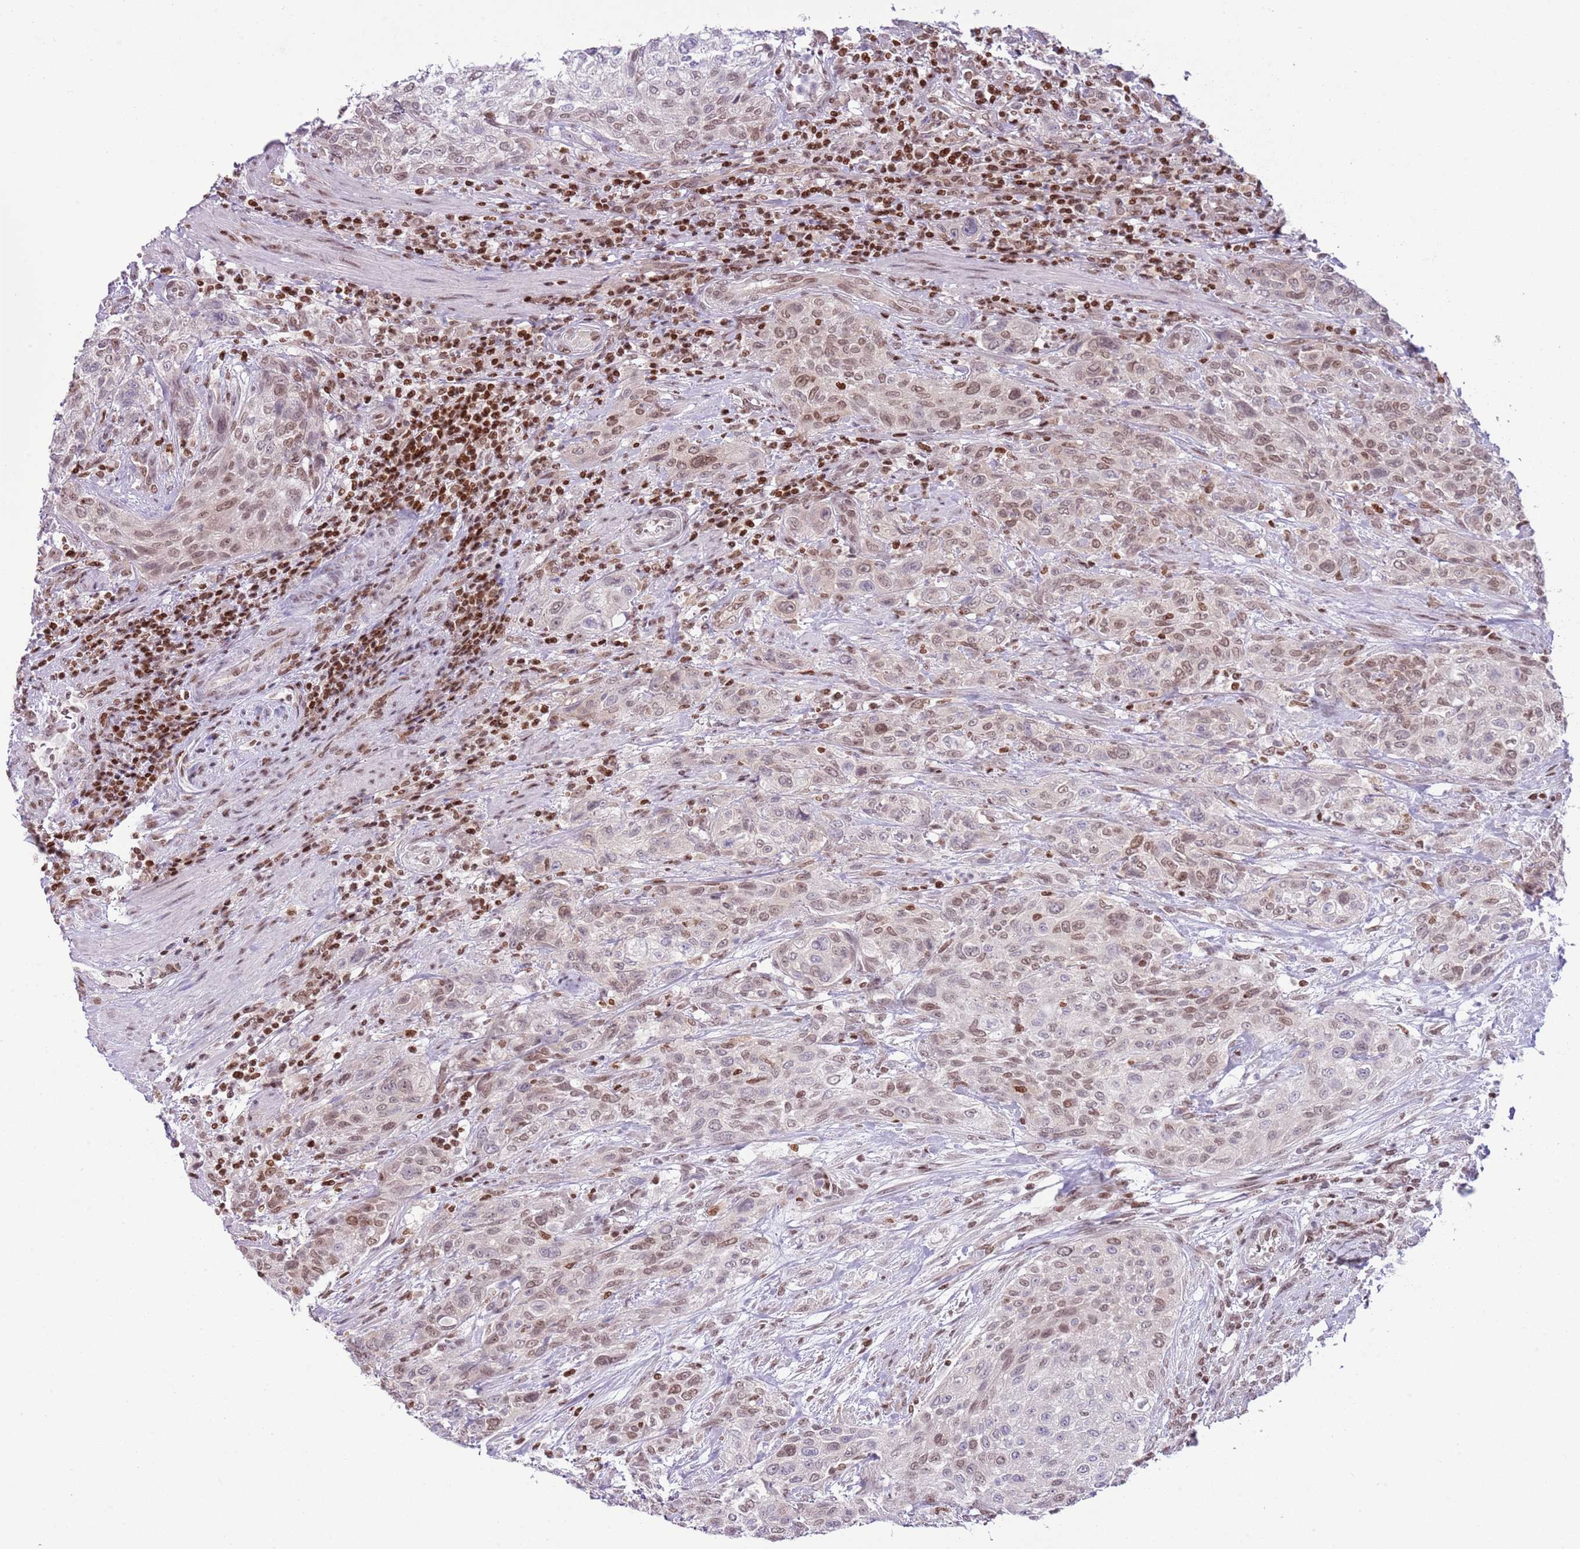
{"staining": {"intensity": "weak", "quantity": "25%-75%", "location": "nuclear"}, "tissue": "urothelial cancer", "cell_type": "Tumor cells", "image_type": "cancer", "snomed": [{"axis": "morphology", "description": "Normal tissue, NOS"}, {"axis": "morphology", "description": "Urothelial carcinoma, NOS"}, {"axis": "topography", "description": "Urinary bladder"}, {"axis": "topography", "description": "Peripheral nerve tissue"}], "caption": "Weak nuclear staining is appreciated in about 25%-75% of tumor cells in transitional cell carcinoma. (DAB (3,3'-diaminobenzidine) = brown stain, brightfield microscopy at high magnification).", "gene": "SELENOH", "patient": {"sex": "male", "age": 35}}